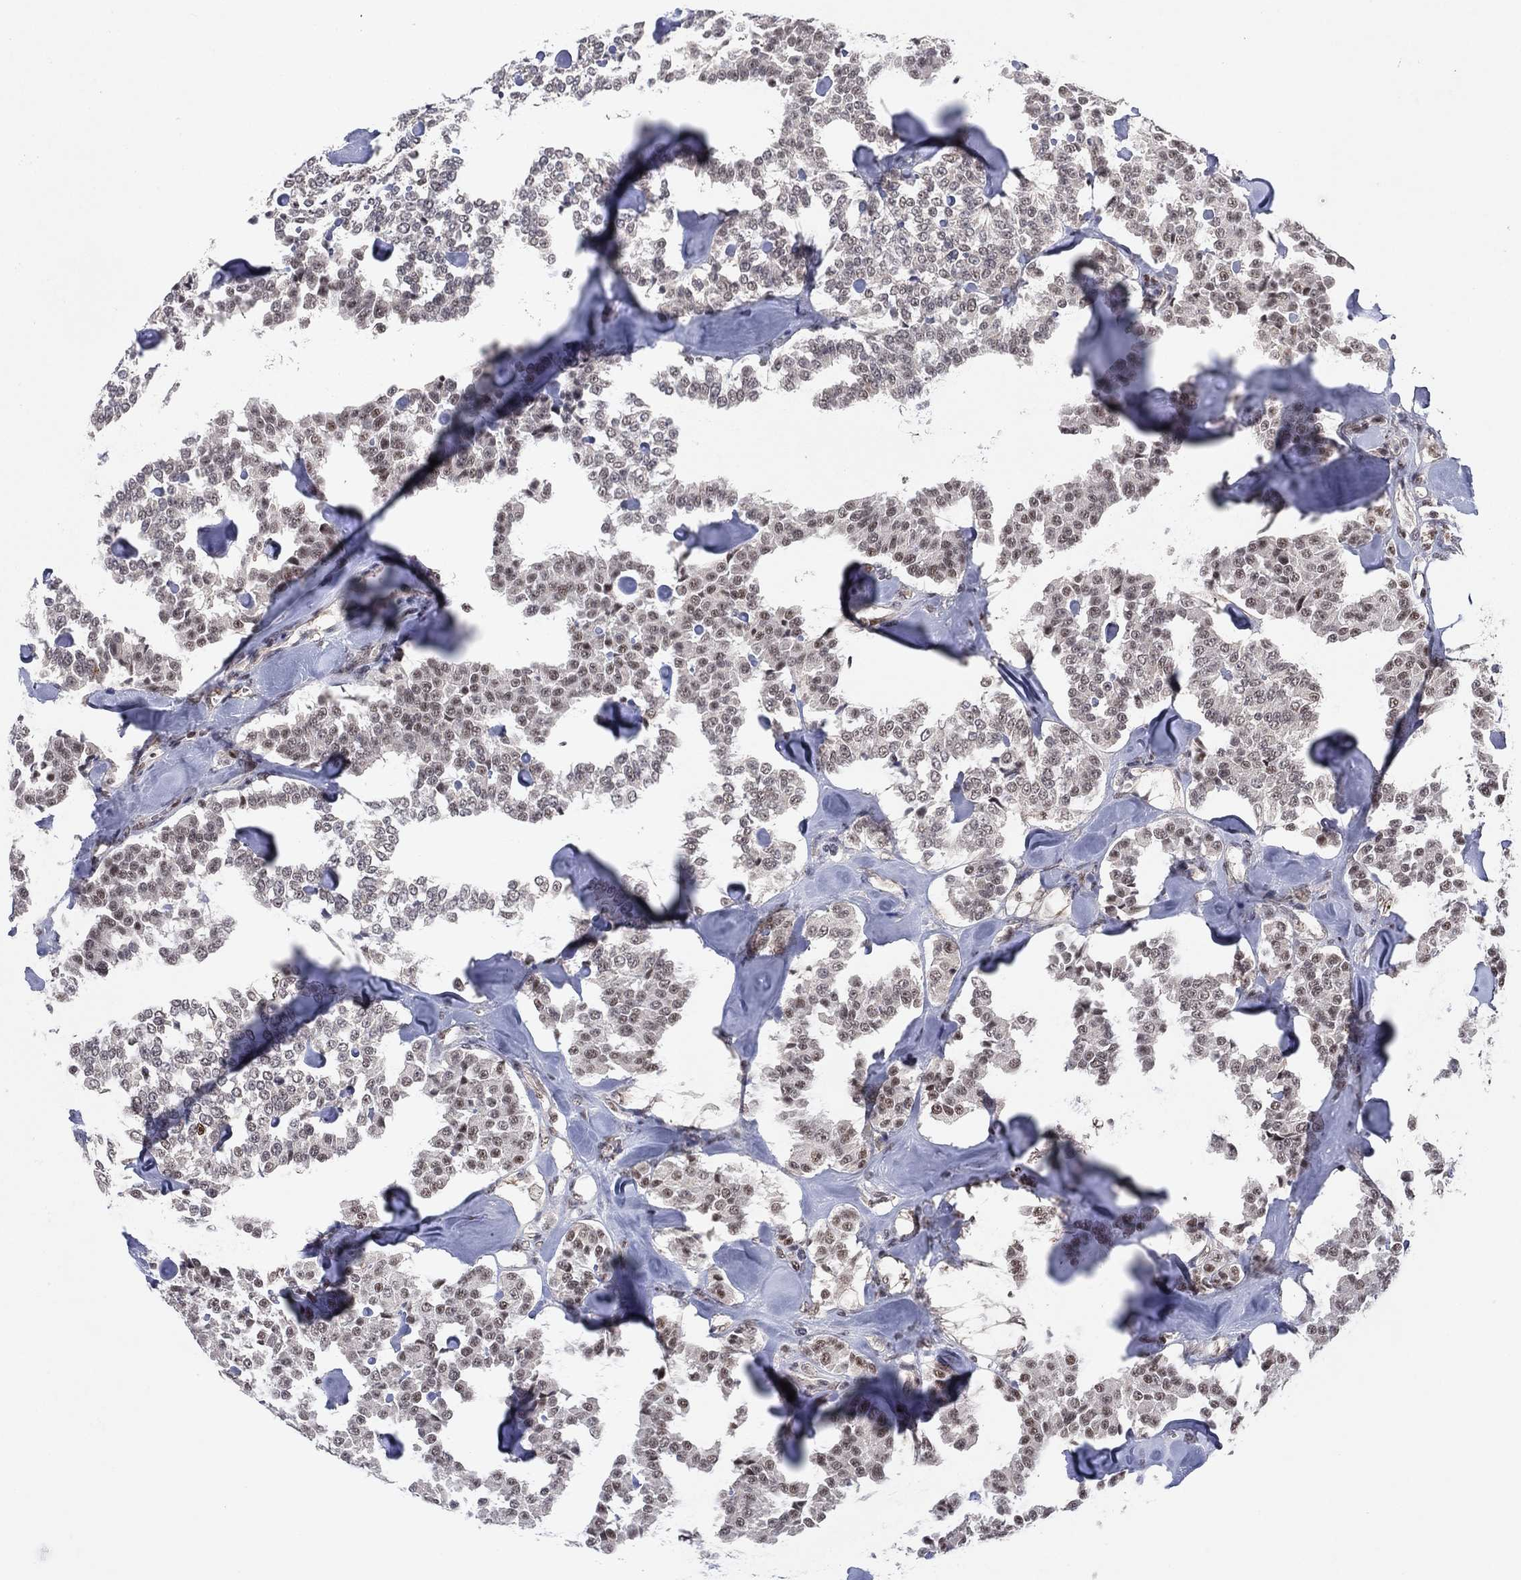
{"staining": {"intensity": "weak", "quantity": ">75%", "location": "nuclear"}, "tissue": "carcinoid", "cell_type": "Tumor cells", "image_type": "cancer", "snomed": [{"axis": "morphology", "description": "Carcinoid, malignant, NOS"}, {"axis": "topography", "description": "Pancreas"}], "caption": "Immunohistochemical staining of human carcinoid exhibits low levels of weak nuclear staining in approximately >75% of tumor cells.", "gene": "DGCR8", "patient": {"sex": "male", "age": 41}}